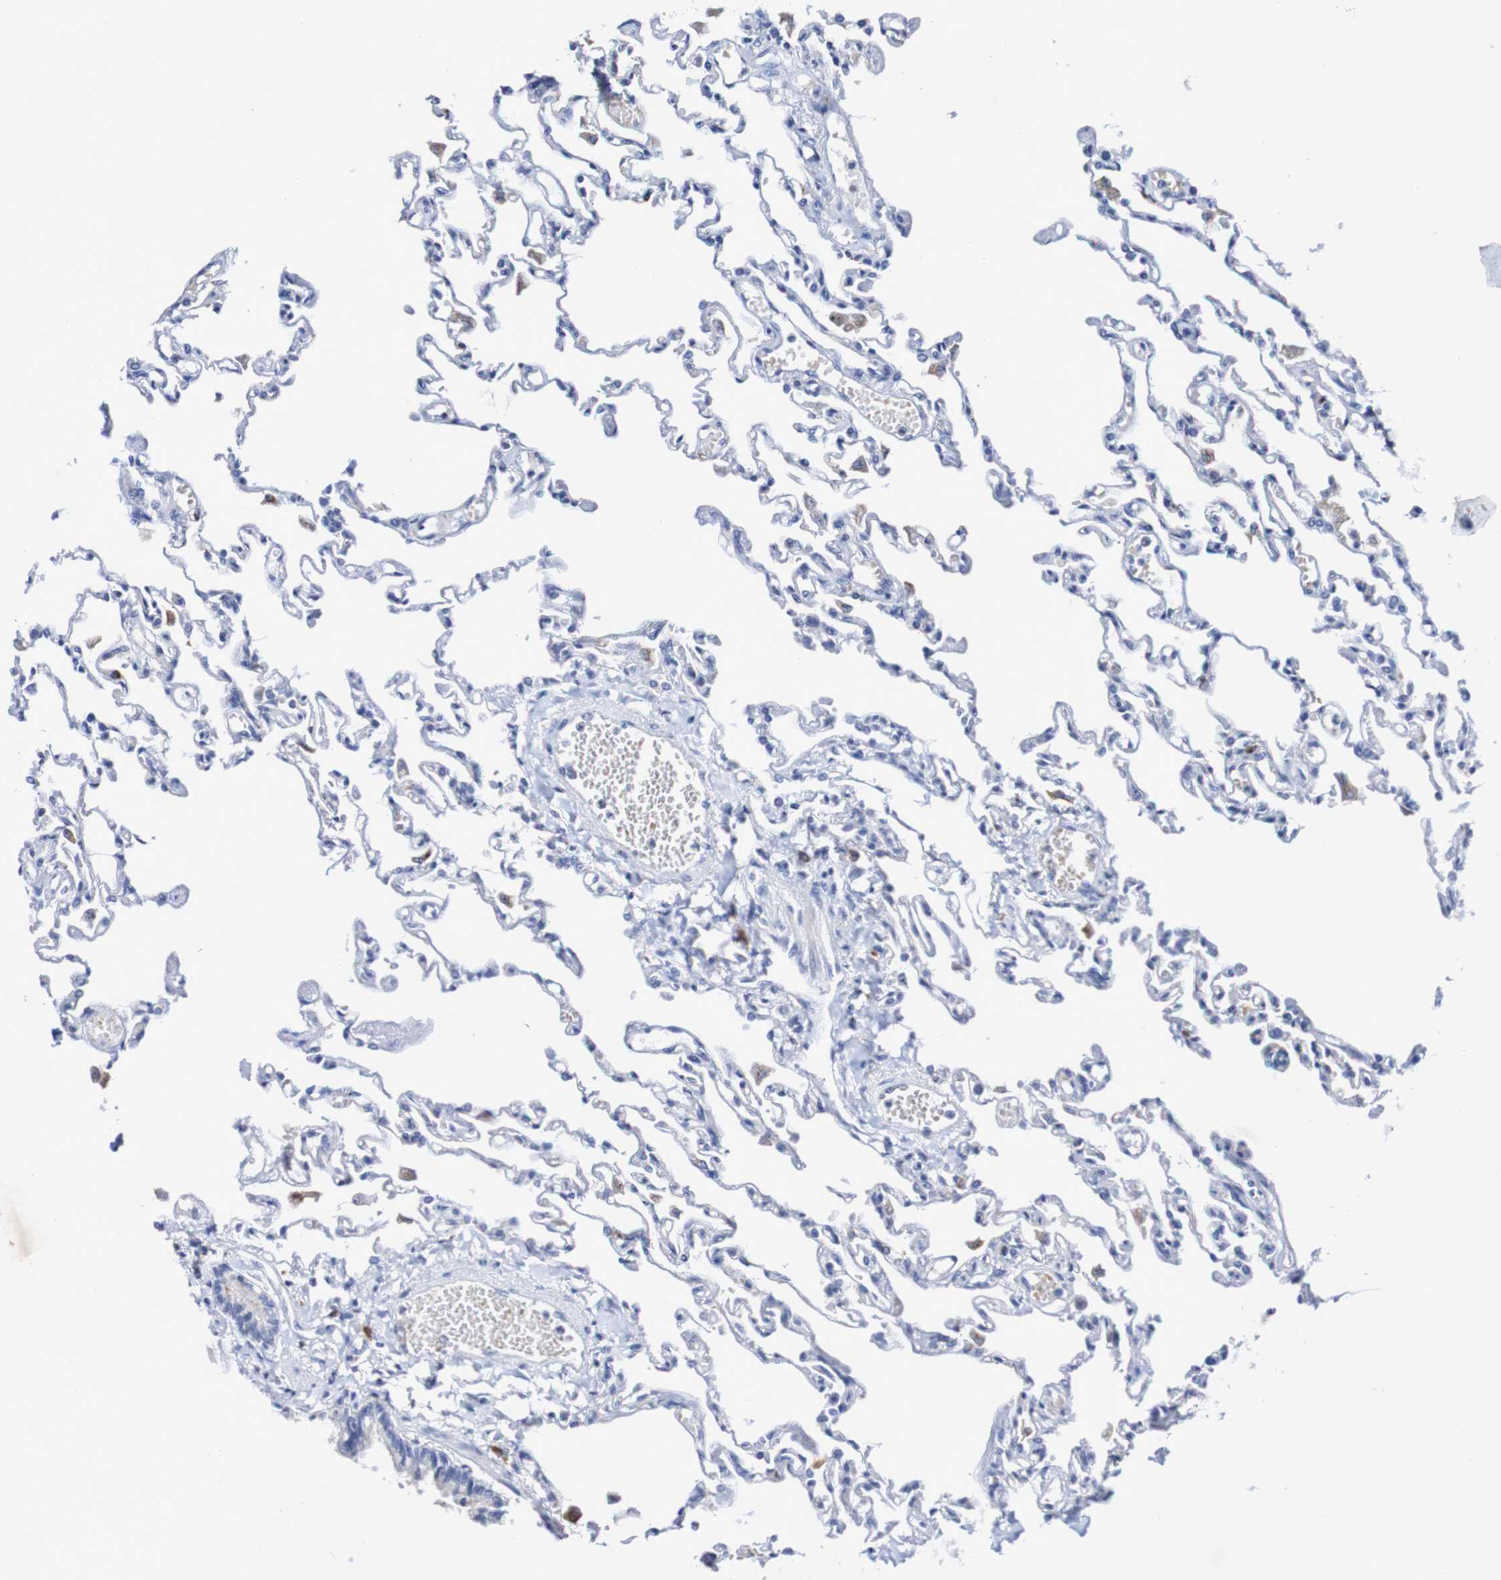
{"staining": {"intensity": "weak", "quantity": "25%-75%", "location": "cytoplasmic/membranous"}, "tissue": "lung", "cell_type": "Alveolar cells", "image_type": "normal", "snomed": [{"axis": "morphology", "description": "Normal tissue, NOS"}, {"axis": "topography", "description": "Lung"}], "caption": "Benign lung demonstrates weak cytoplasmic/membranous positivity in about 25%-75% of alveolar cells, visualized by immunohistochemistry.", "gene": "SEZ6", "patient": {"sex": "male", "age": 21}}